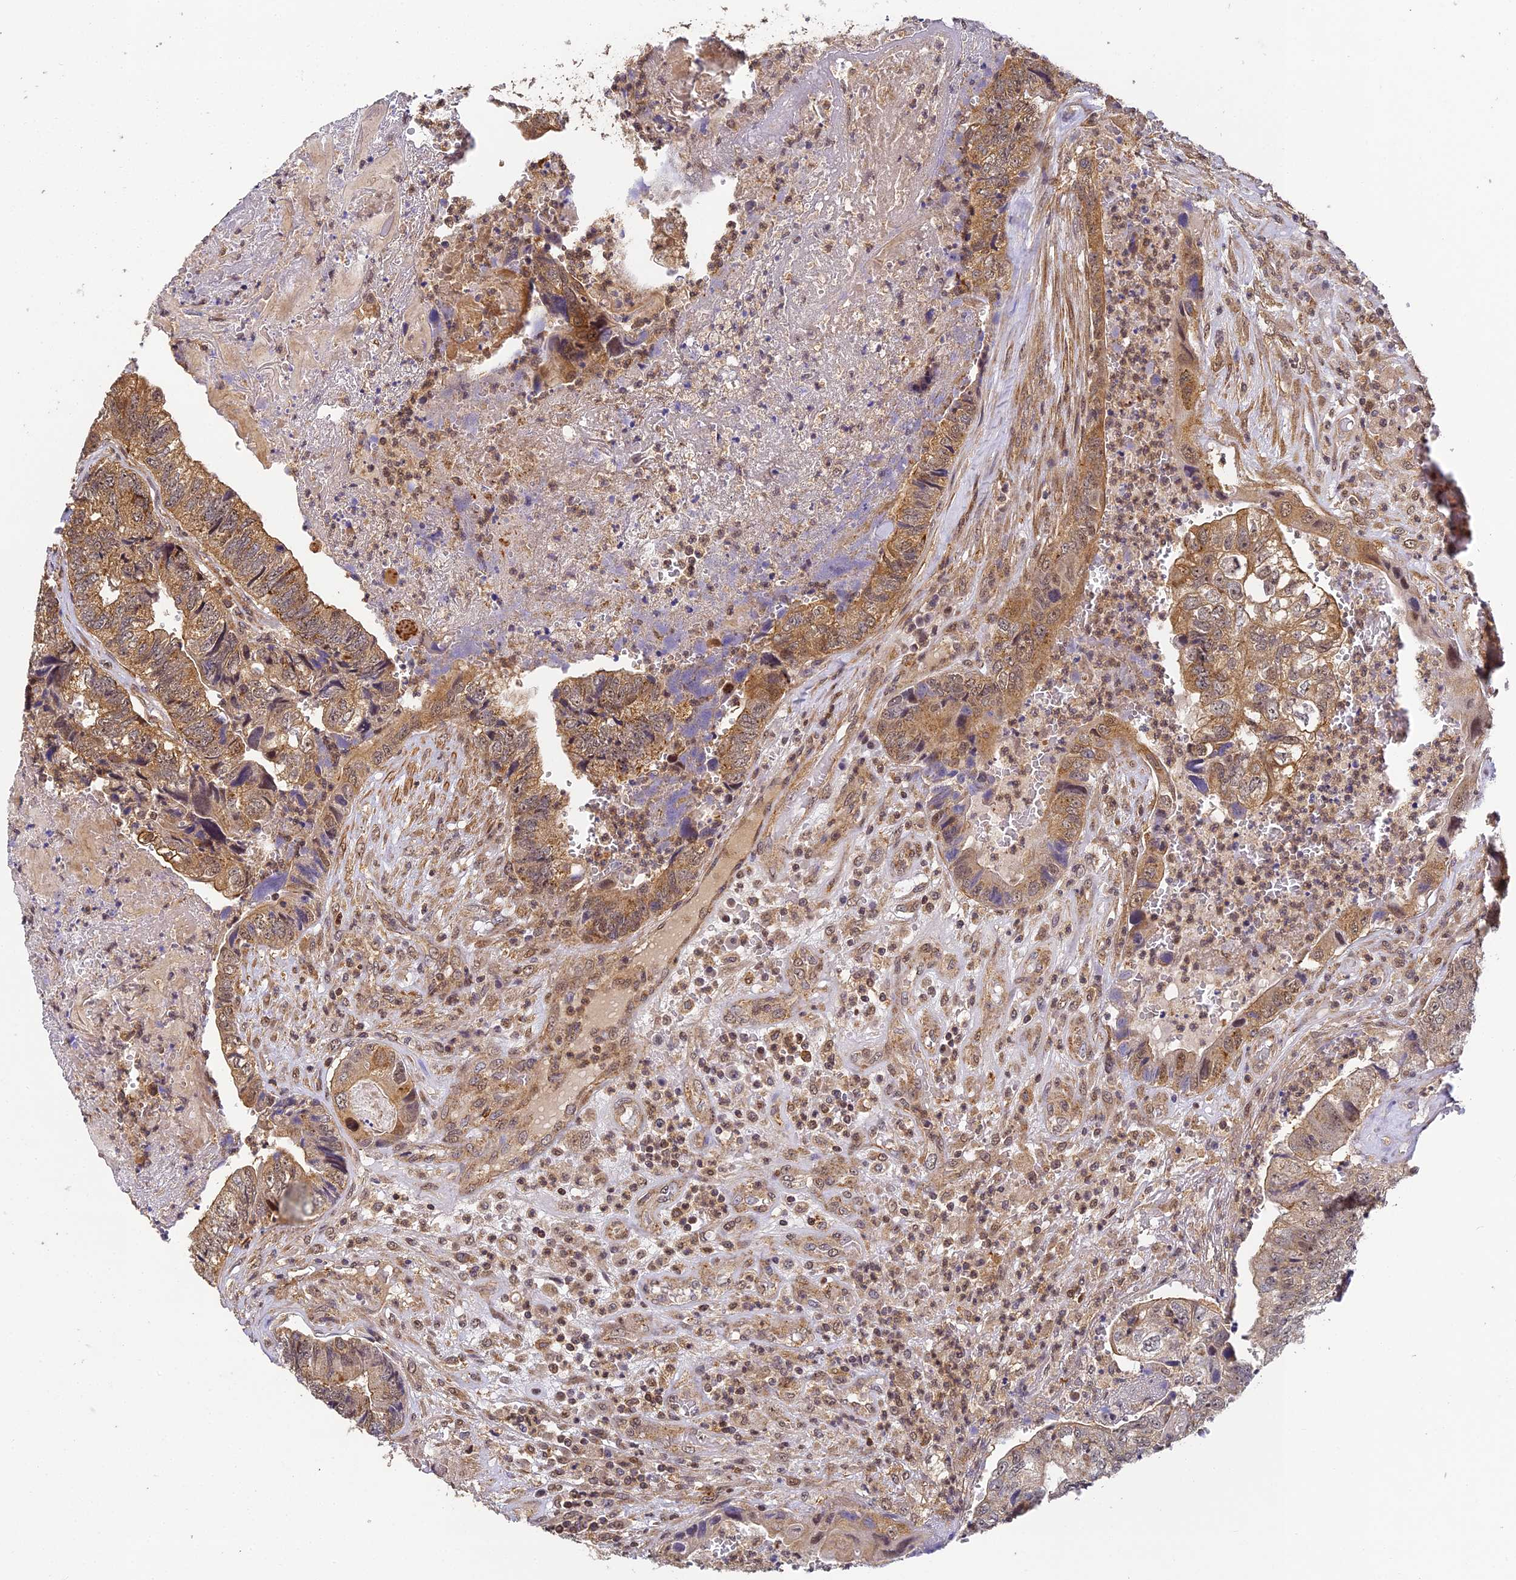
{"staining": {"intensity": "moderate", "quantity": ">75%", "location": "cytoplasmic/membranous"}, "tissue": "colorectal cancer", "cell_type": "Tumor cells", "image_type": "cancer", "snomed": [{"axis": "morphology", "description": "Adenocarcinoma, NOS"}, {"axis": "topography", "description": "Colon"}], "caption": "This histopathology image exhibits immunohistochemistry (IHC) staining of adenocarcinoma (colorectal), with medium moderate cytoplasmic/membranous expression in approximately >75% of tumor cells.", "gene": "ZNF443", "patient": {"sex": "female", "age": 67}}